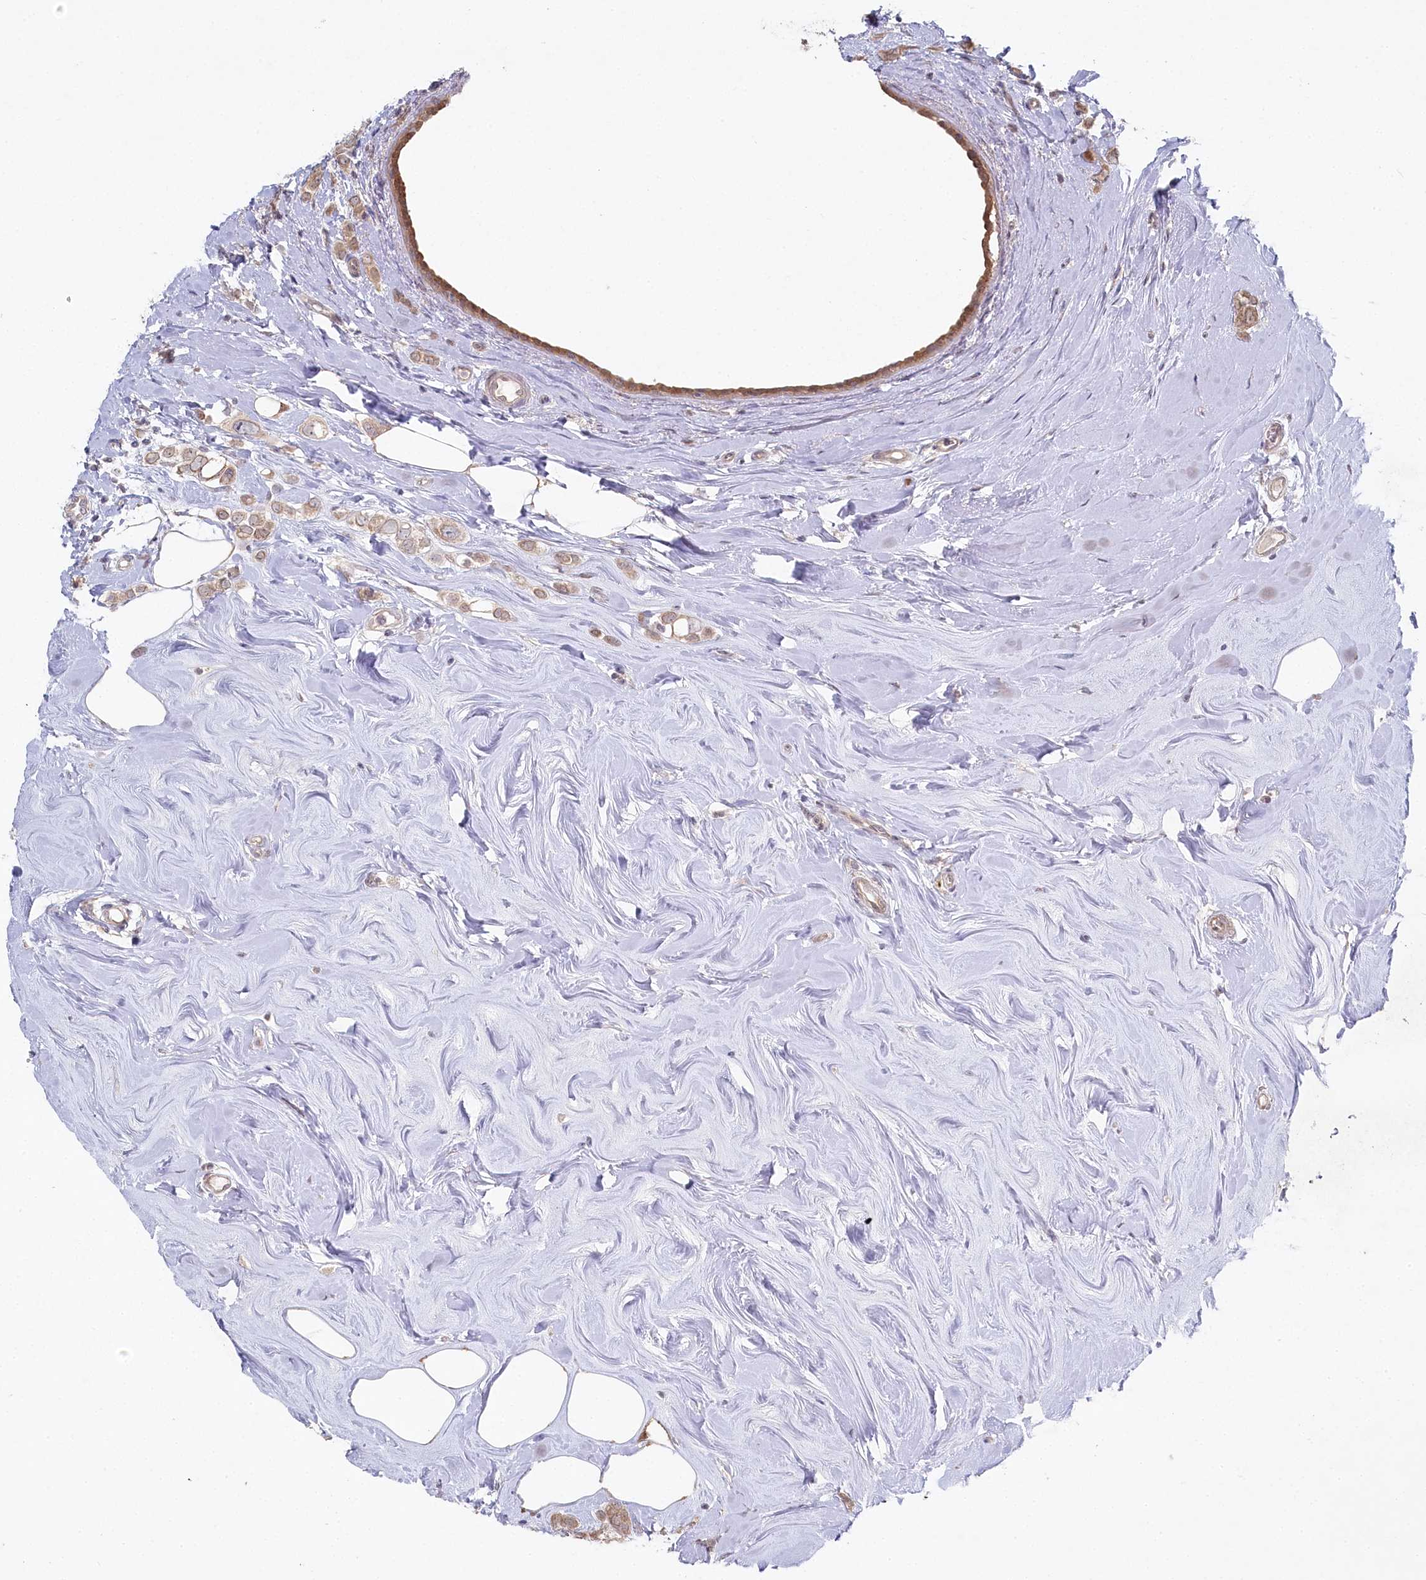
{"staining": {"intensity": "weak", "quantity": ">75%", "location": "cytoplasmic/membranous"}, "tissue": "breast cancer", "cell_type": "Tumor cells", "image_type": "cancer", "snomed": [{"axis": "morphology", "description": "Lobular carcinoma"}, {"axis": "topography", "description": "Breast"}], "caption": "Immunohistochemical staining of human lobular carcinoma (breast) displays low levels of weak cytoplasmic/membranous expression in approximately >75% of tumor cells. (DAB IHC, brown staining for protein, blue staining for nuclei).", "gene": "AAMDC", "patient": {"sex": "female", "age": 47}}